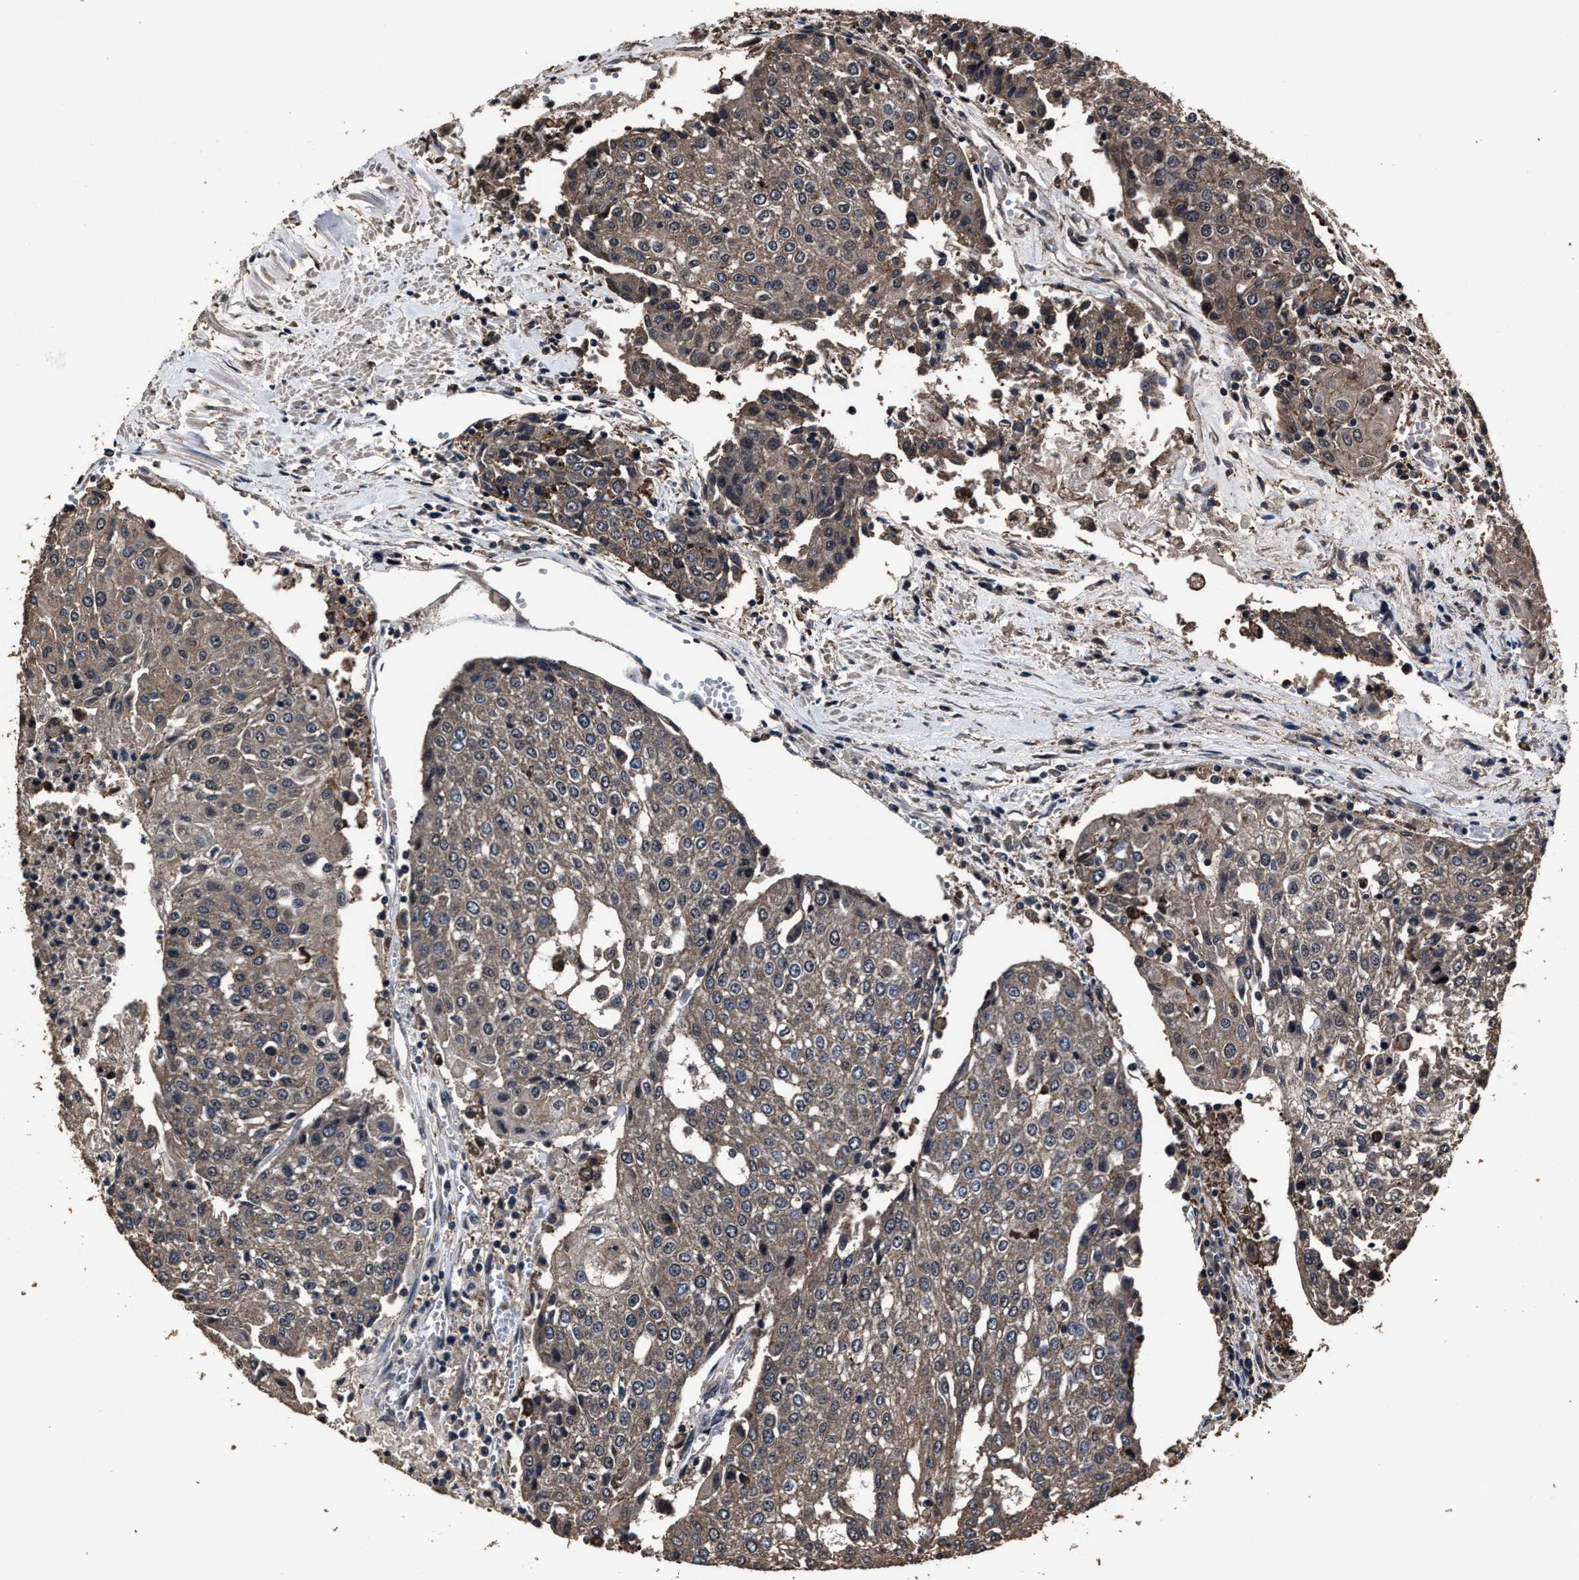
{"staining": {"intensity": "moderate", "quantity": ">75%", "location": "cytoplasmic/membranous"}, "tissue": "urothelial cancer", "cell_type": "Tumor cells", "image_type": "cancer", "snomed": [{"axis": "morphology", "description": "Urothelial carcinoma, High grade"}, {"axis": "topography", "description": "Urinary bladder"}], "caption": "Tumor cells reveal moderate cytoplasmic/membranous positivity in approximately >75% of cells in urothelial cancer.", "gene": "RSBN1L", "patient": {"sex": "female", "age": 85}}